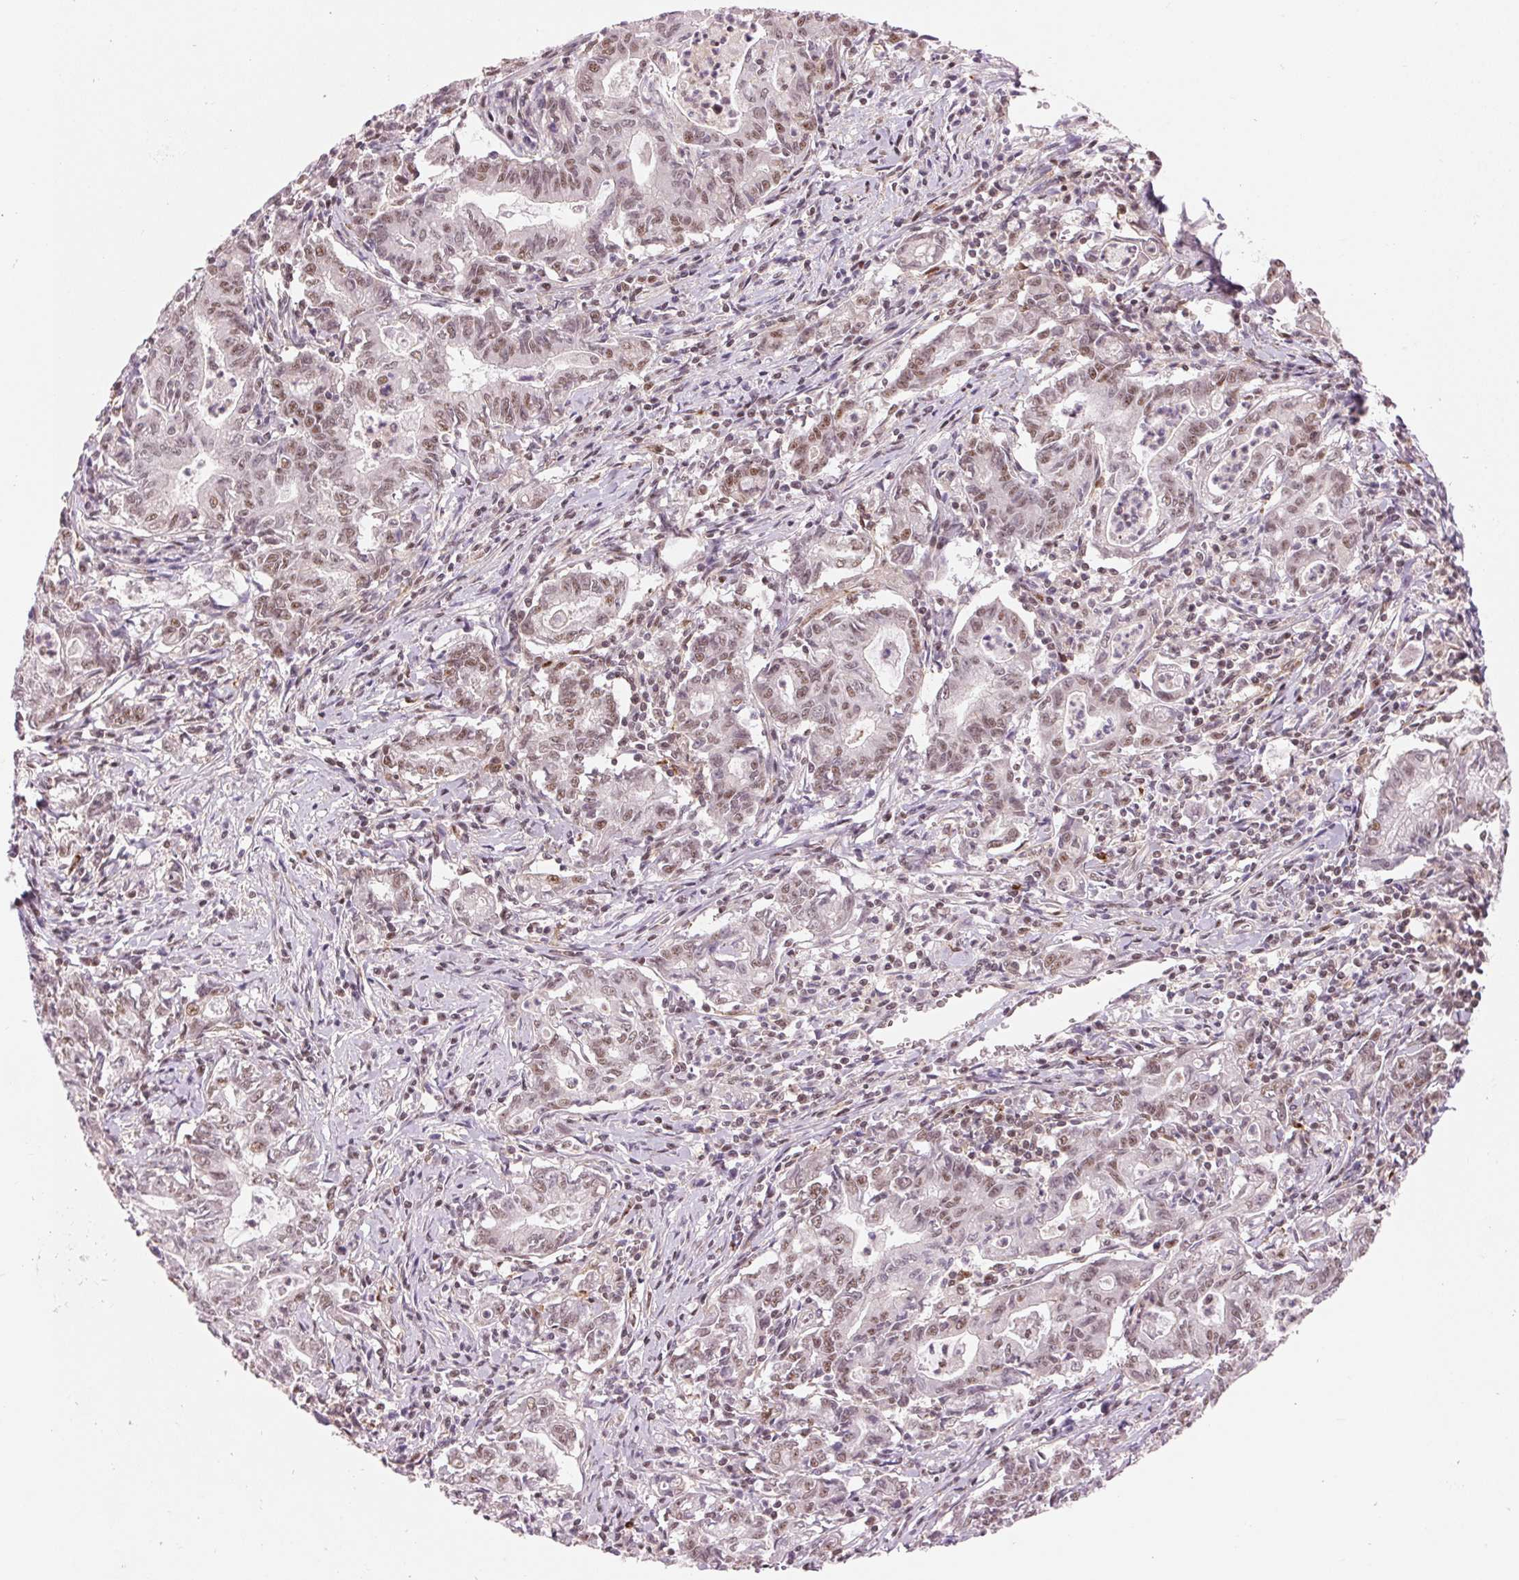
{"staining": {"intensity": "weak", "quantity": ">75%", "location": "nuclear"}, "tissue": "stomach cancer", "cell_type": "Tumor cells", "image_type": "cancer", "snomed": [{"axis": "morphology", "description": "Adenocarcinoma, NOS"}, {"axis": "topography", "description": "Stomach, upper"}], "caption": "Tumor cells exhibit low levels of weak nuclear expression in approximately >75% of cells in stomach cancer.", "gene": "HNRNPDL", "patient": {"sex": "female", "age": 79}}